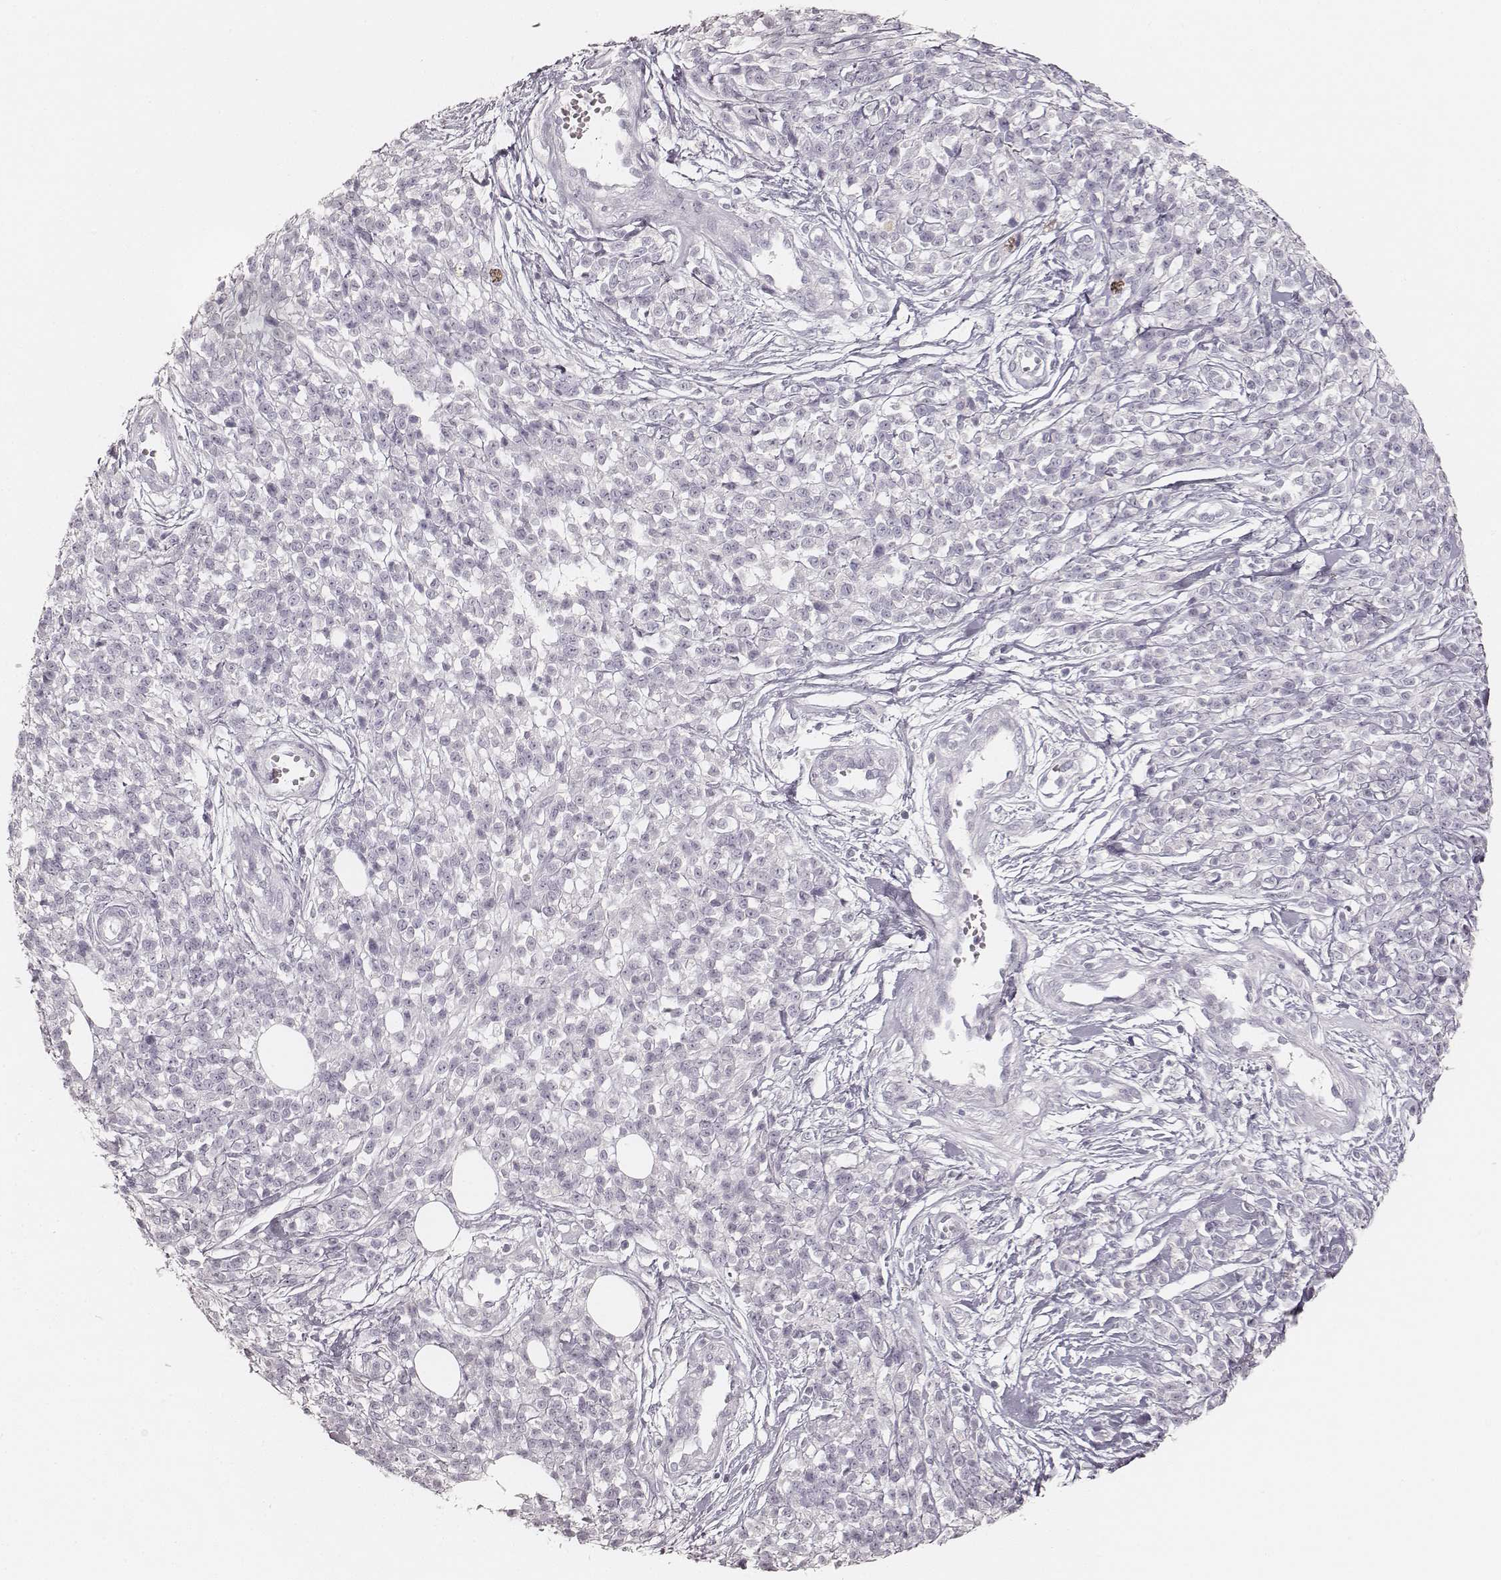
{"staining": {"intensity": "negative", "quantity": "none", "location": "none"}, "tissue": "melanoma", "cell_type": "Tumor cells", "image_type": "cancer", "snomed": [{"axis": "morphology", "description": "Malignant melanoma, NOS"}, {"axis": "topography", "description": "Skin"}, {"axis": "topography", "description": "Skin of trunk"}], "caption": "Protein analysis of melanoma displays no significant staining in tumor cells. (Brightfield microscopy of DAB (3,3'-diaminobenzidine) immunohistochemistry at high magnification).", "gene": "KRT31", "patient": {"sex": "male", "age": 74}}